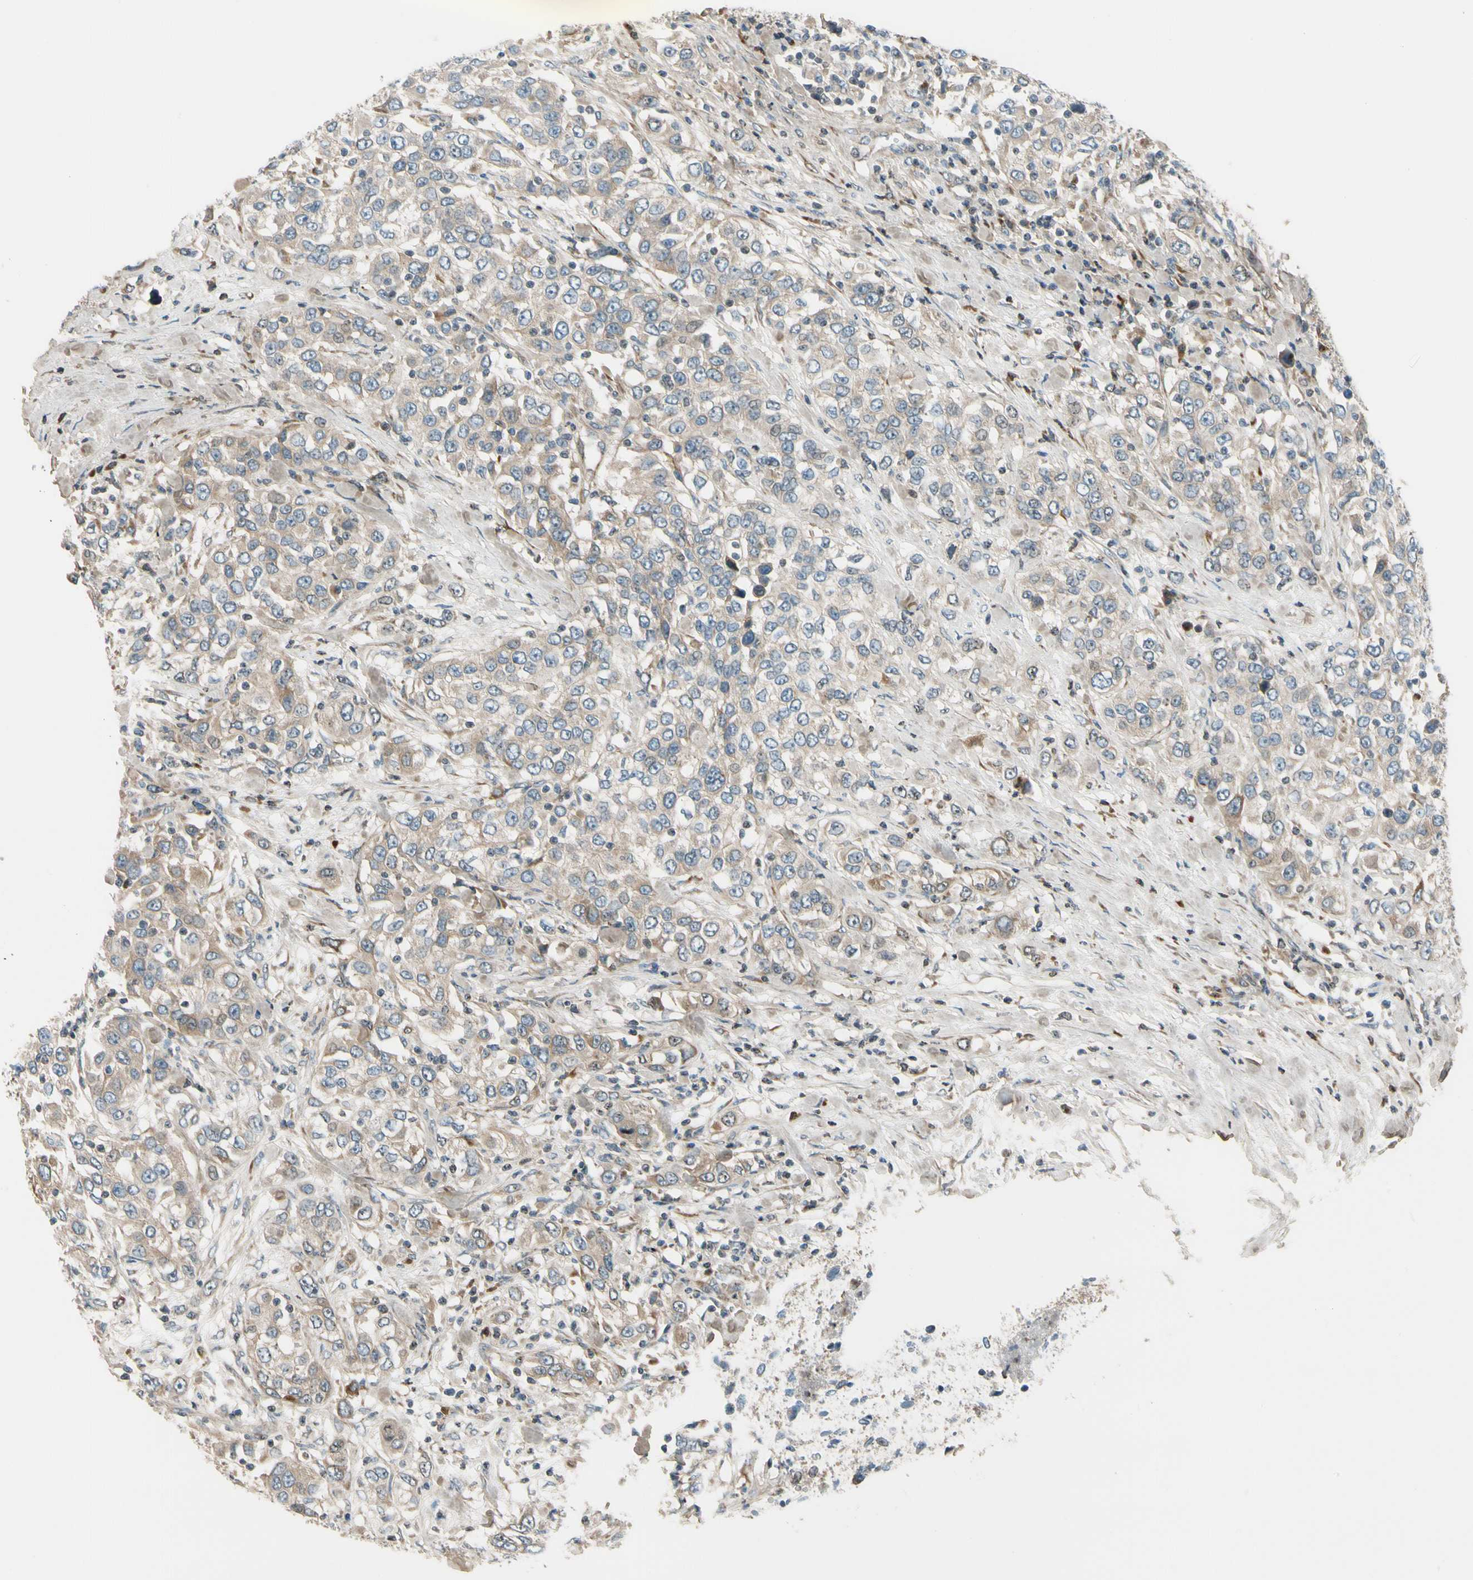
{"staining": {"intensity": "weak", "quantity": ">75%", "location": "cytoplasmic/membranous"}, "tissue": "urothelial cancer", "cell_type": "Tumor cells", "image_type": "cancer", "snomed": [{"axis": "morphology", "description": "Urothelial carcinoma, High grade"}, {"axis": "topography", "description": "Urinary bladder"}], "caption": "Immunohistochemical staining of human urothelial carcinoma (high-grade) reveals low levels of weak cytoplasmic/membranous protein expression in about >75% of tumor cells.", "gene": "MST1R", "patient": {"sex": "female", "age": 80}}